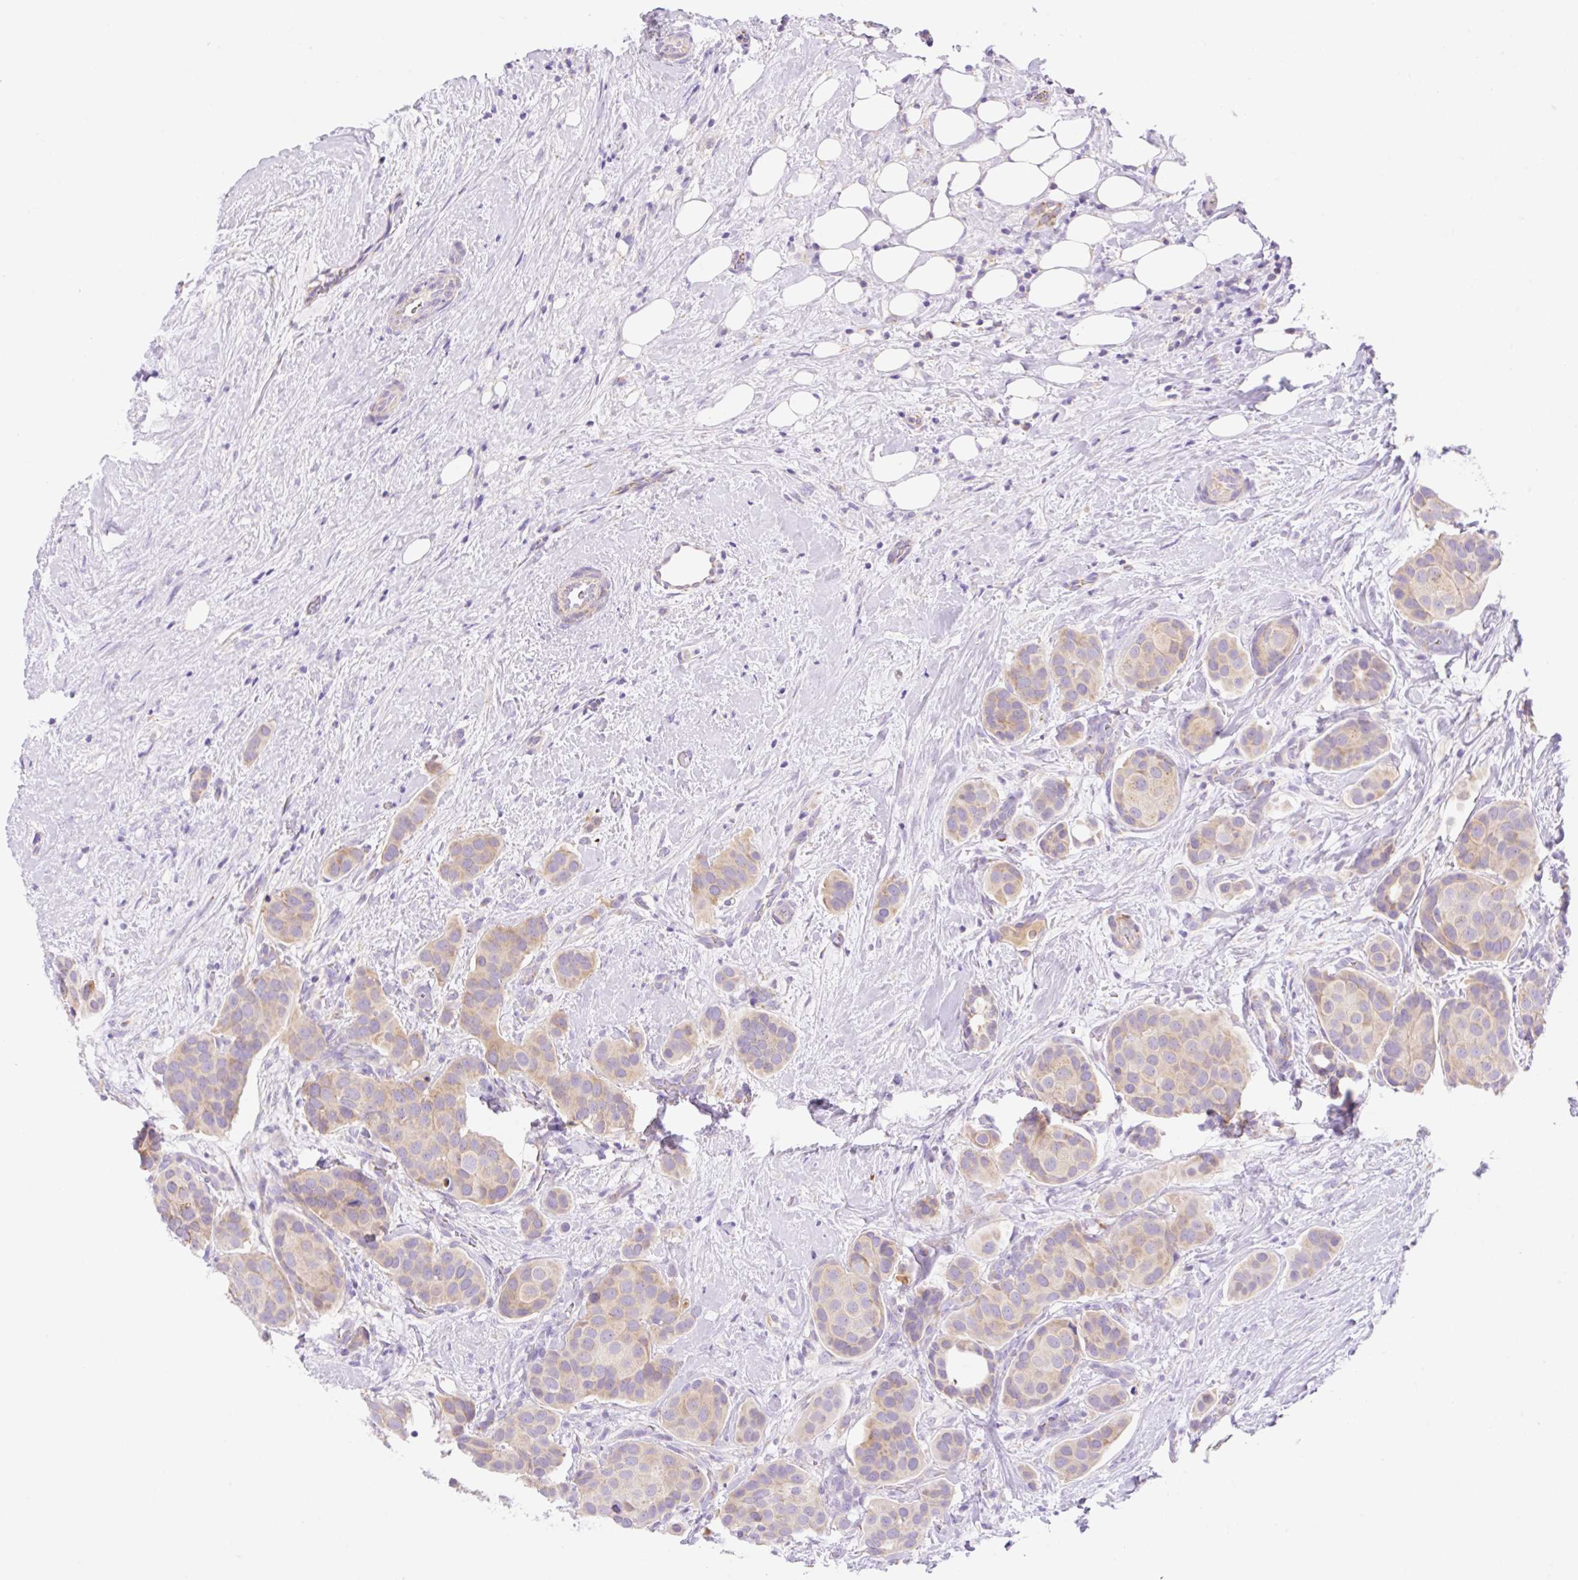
{"staining": {"intensity": "weak", "quantity": ">75%", "location": "cytoplasmic/membranous"}, "tissue": "breast cancer", "cell_type": "Tumor cells", "image_type": "cancer", "snomed": [{"axis": "morphology", "description": "Duct carcinoma"}, {"axis": "topography", "description": "Breast"}], "caption": "Human infiltrating ductal carcinoma (breast) stained for a protein (brown) displays weak cytoplasmic/membranous positive positivity in approximately >75% of tumor cells.", "gene": "ETNK2", "patient": {"sex": "female", "age": 70}}